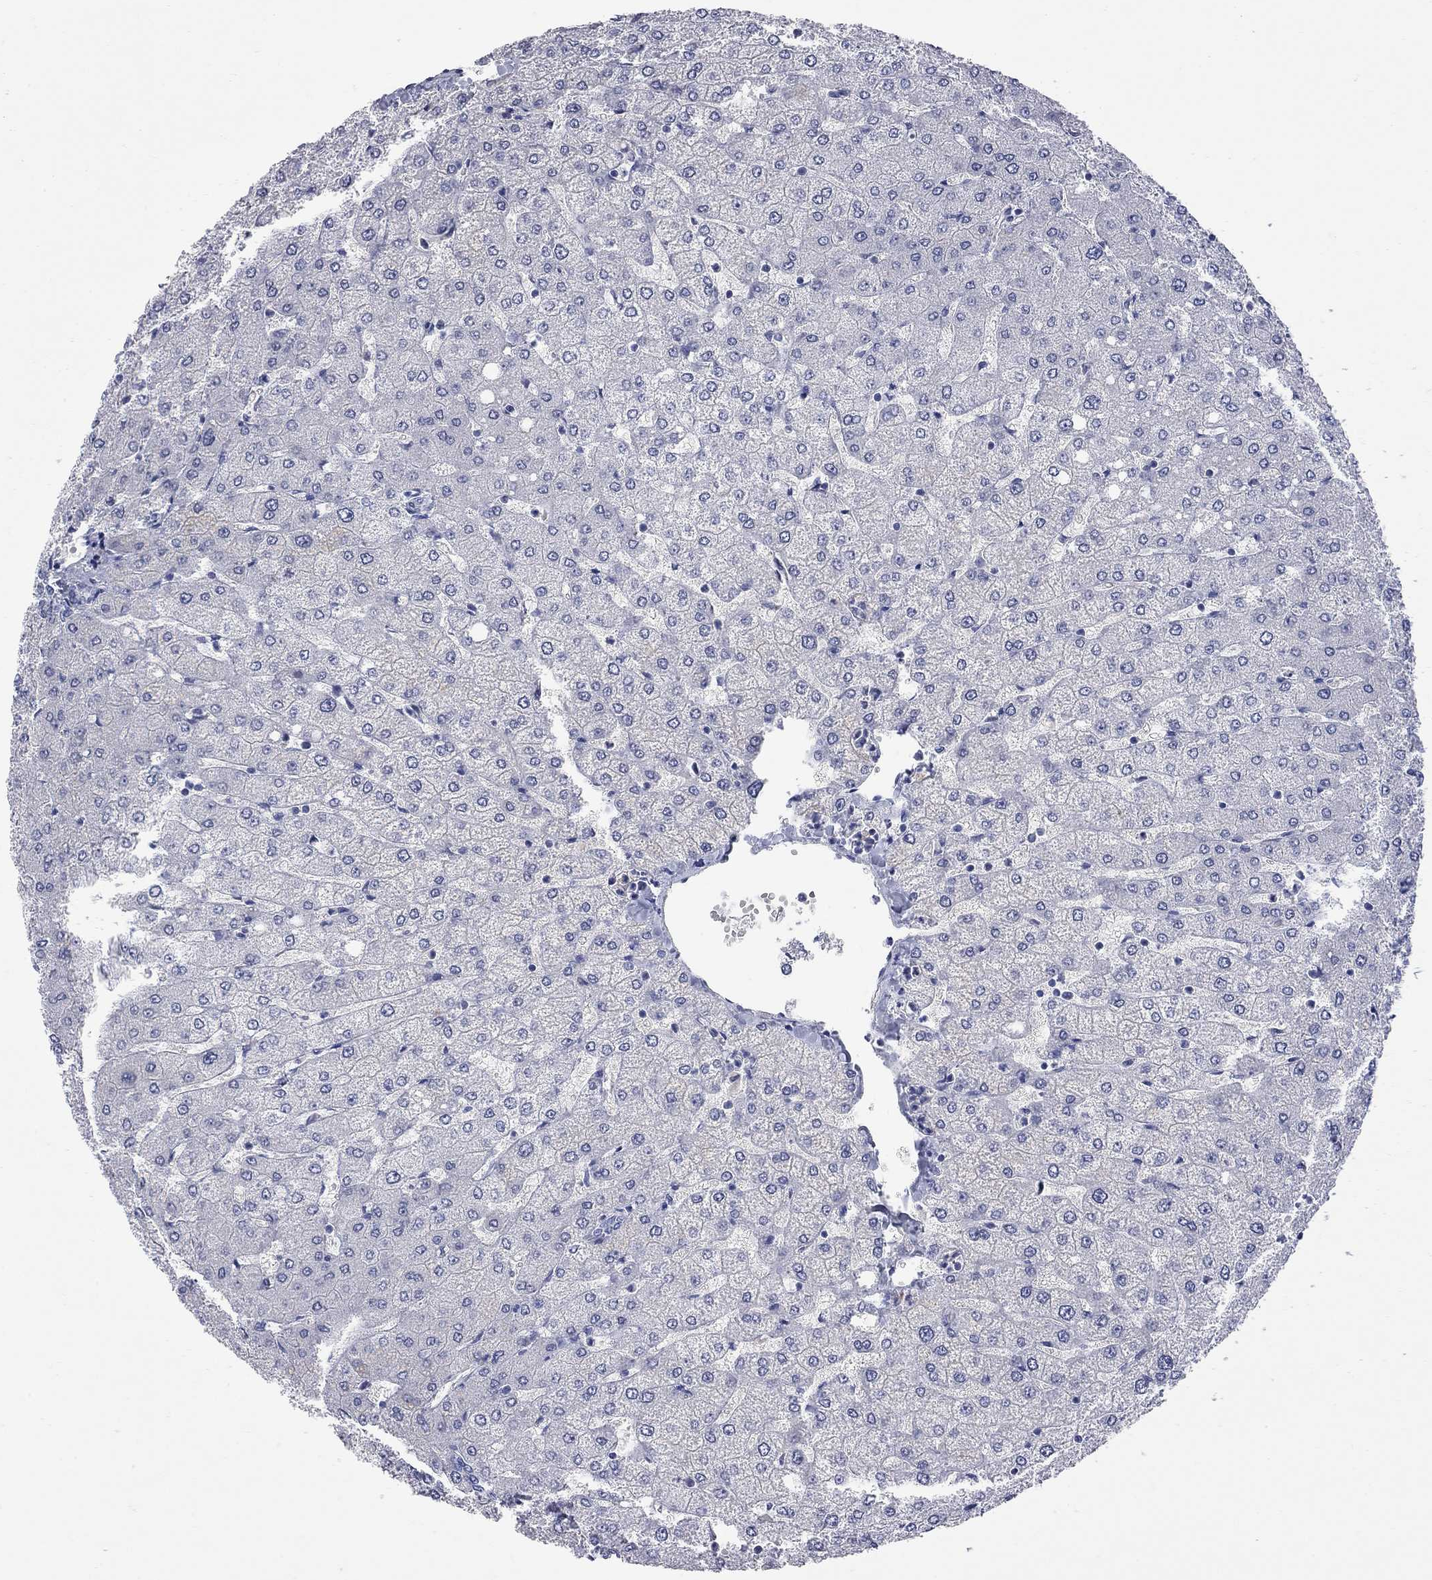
{"staining": {"intensity": "negative", "quantity": "none", "location": "none"}, "tissue": "liver", "cell_type": "Cholangiocytes", "image_type": "normal", "snomed": [{"axis": "morphology", "description": "Normal tissue, NOS"}, {"axis": "topography", "description": "Liver"}], "caption": "Immunohistochemical staining of benign human liver shows no significant staining in cholangiocytes.", "gene": "FAM221B", "patient": {"sex": "female", "age": 54}}